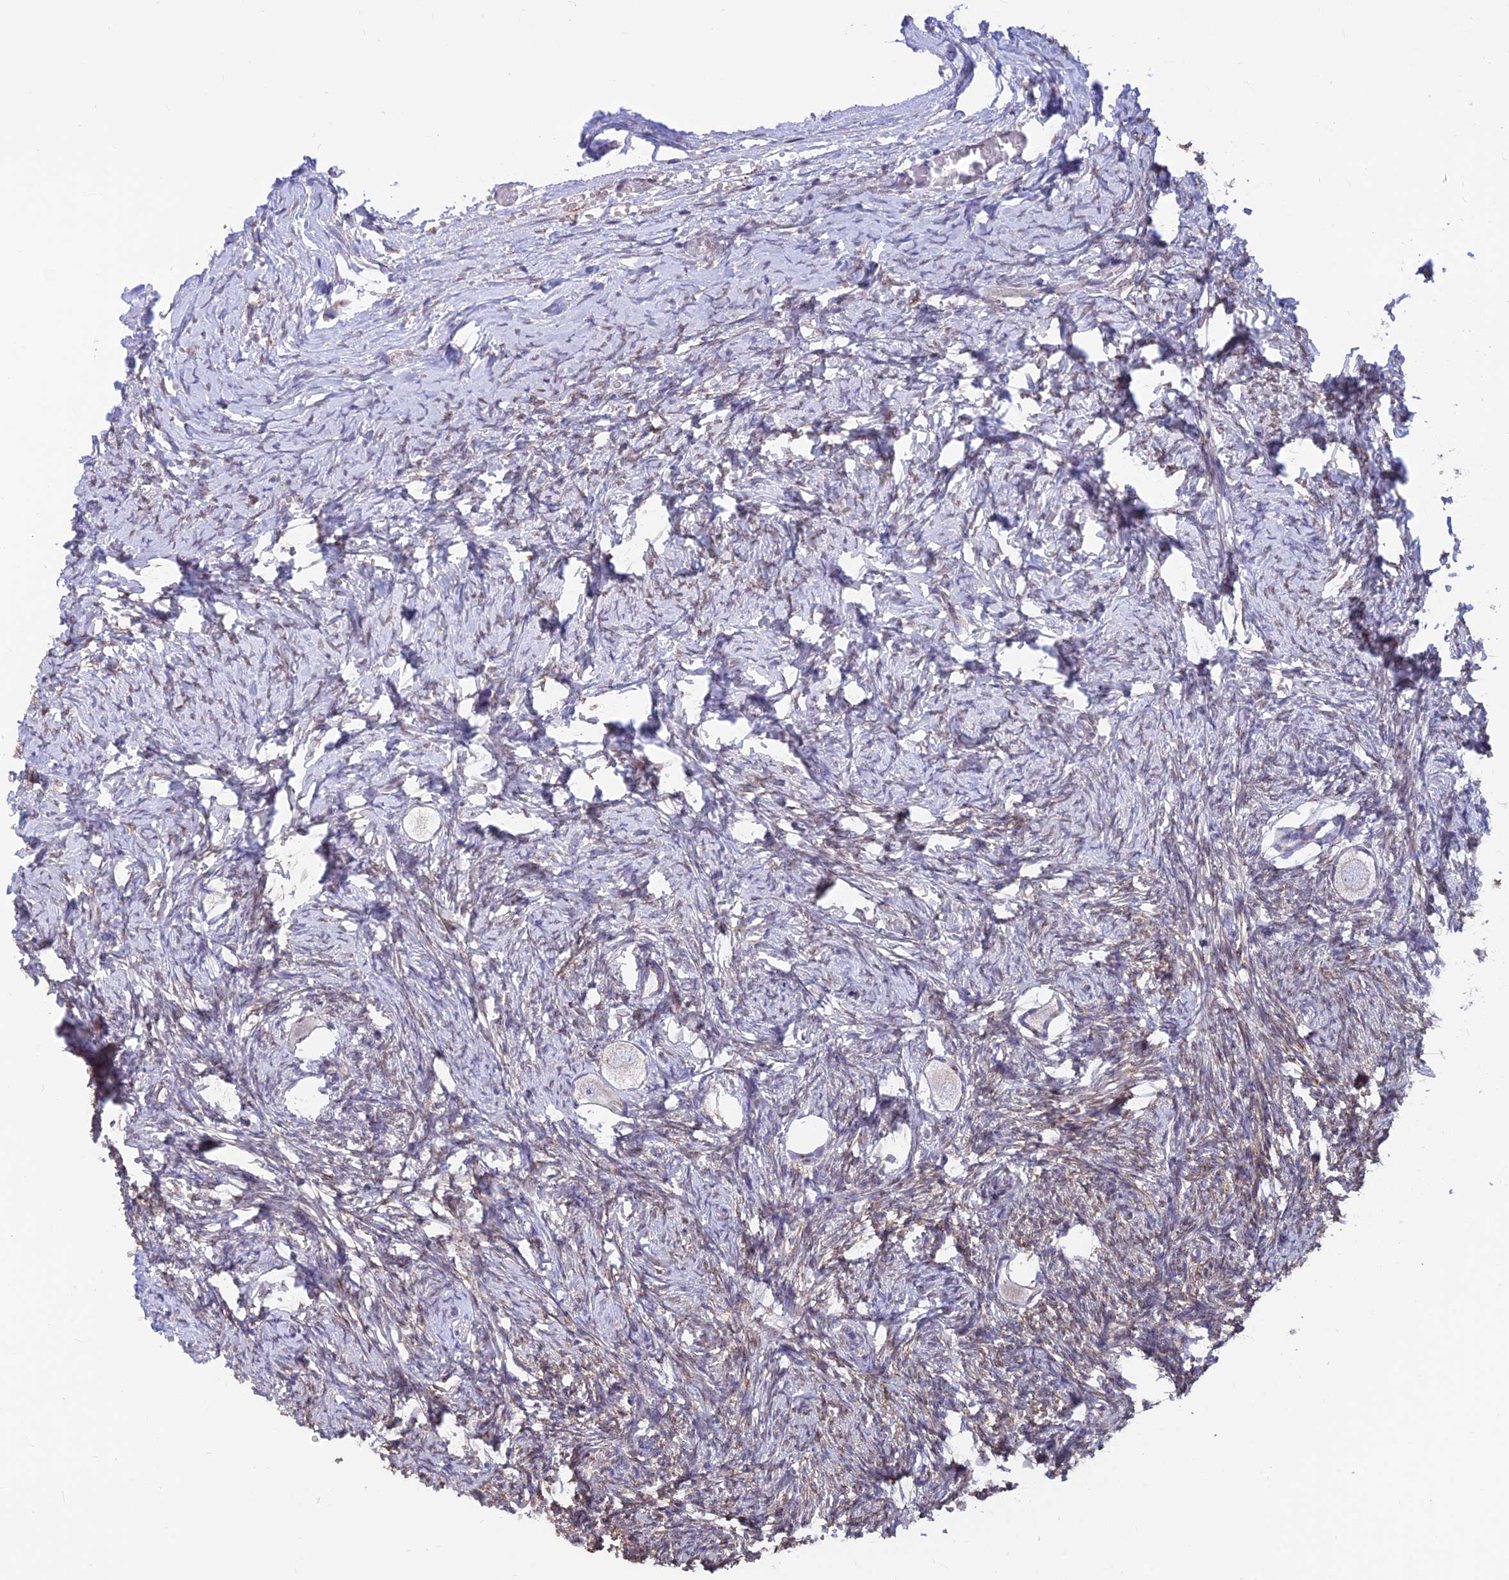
{"staining": {"intensity": "negative", "quantity": "none", "location": "none"}, "tissue": "ovary", "cell_type": "Follicle cells", "image_type": "normal", "snomed": [{"axis": "morphology", "description": "Normal tissue, NOS"}, {"axis": "topography", "description": "Ovary"}], "caption": "A histopathology image of human ovary is negative for staining in follicle cells.", "gene": "ALDH1L2", "patient": {"sex": "female", "age": 27}}